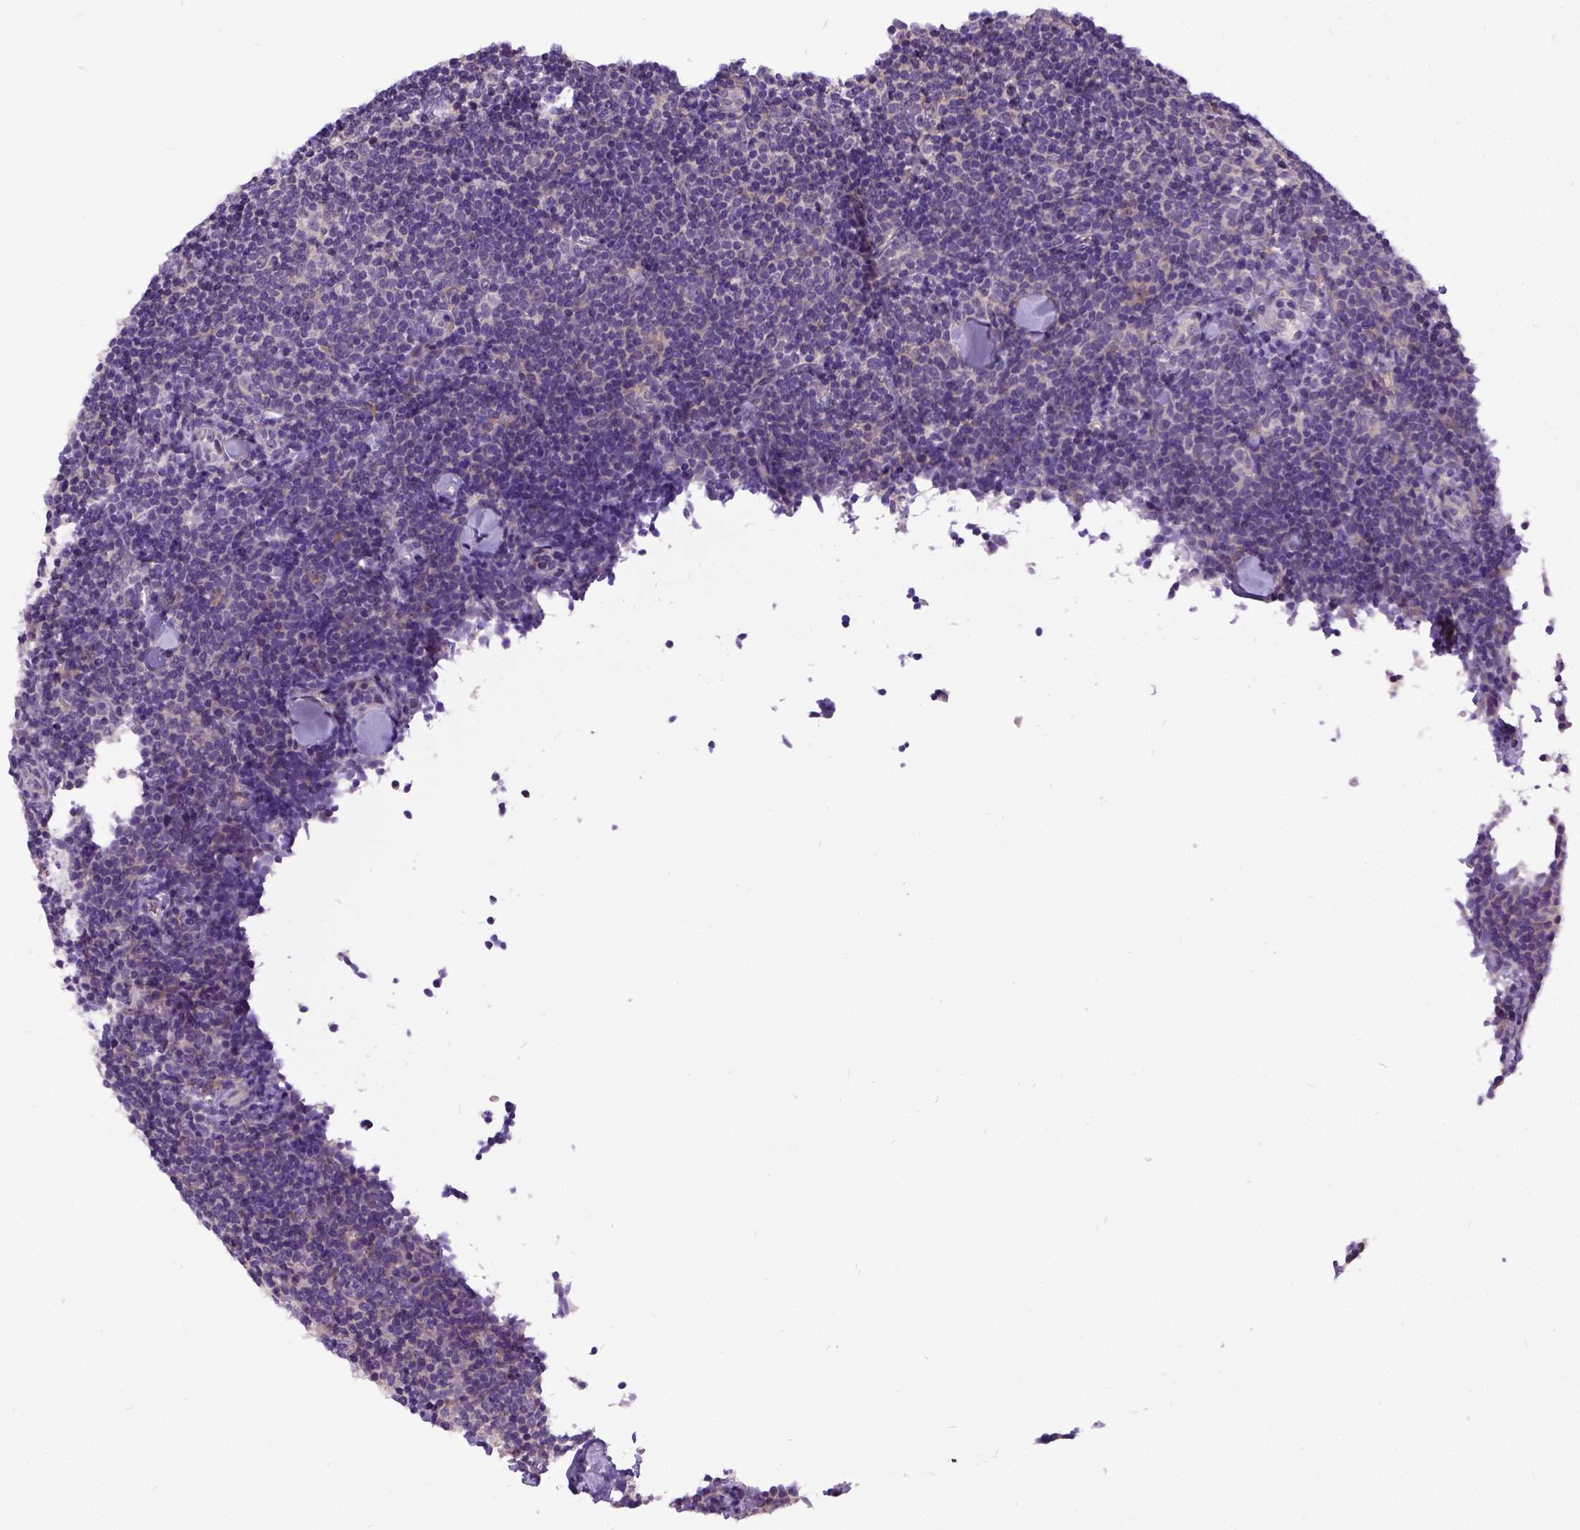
{"staining": {"intensity": "negative", "quantity": "none", "location": "none"}, "tissue": "lymphoma", "cell_type": "Tumor cells", "image_type": "cancer", "snomed": [{"axis": "morphology", "description": "Malignant lymphoma, non-Hodgkin's type, Low grade"}, {"axis": "topography", "description": "Lymph node"}], "caption": "Protein analysis of low-grade malignant lymphoma, non-Hodgkin's type displays no significant positivity in tumor cells. Brightfield microscopy of immunohistochemistry (IHC) stained with DAB (3,3'-diaminobenzidine) (brown) and hematoxylin (blue), captured at high magnification.", "gene": "NEK5", "patient": {"sex": "female", "age": 56}}